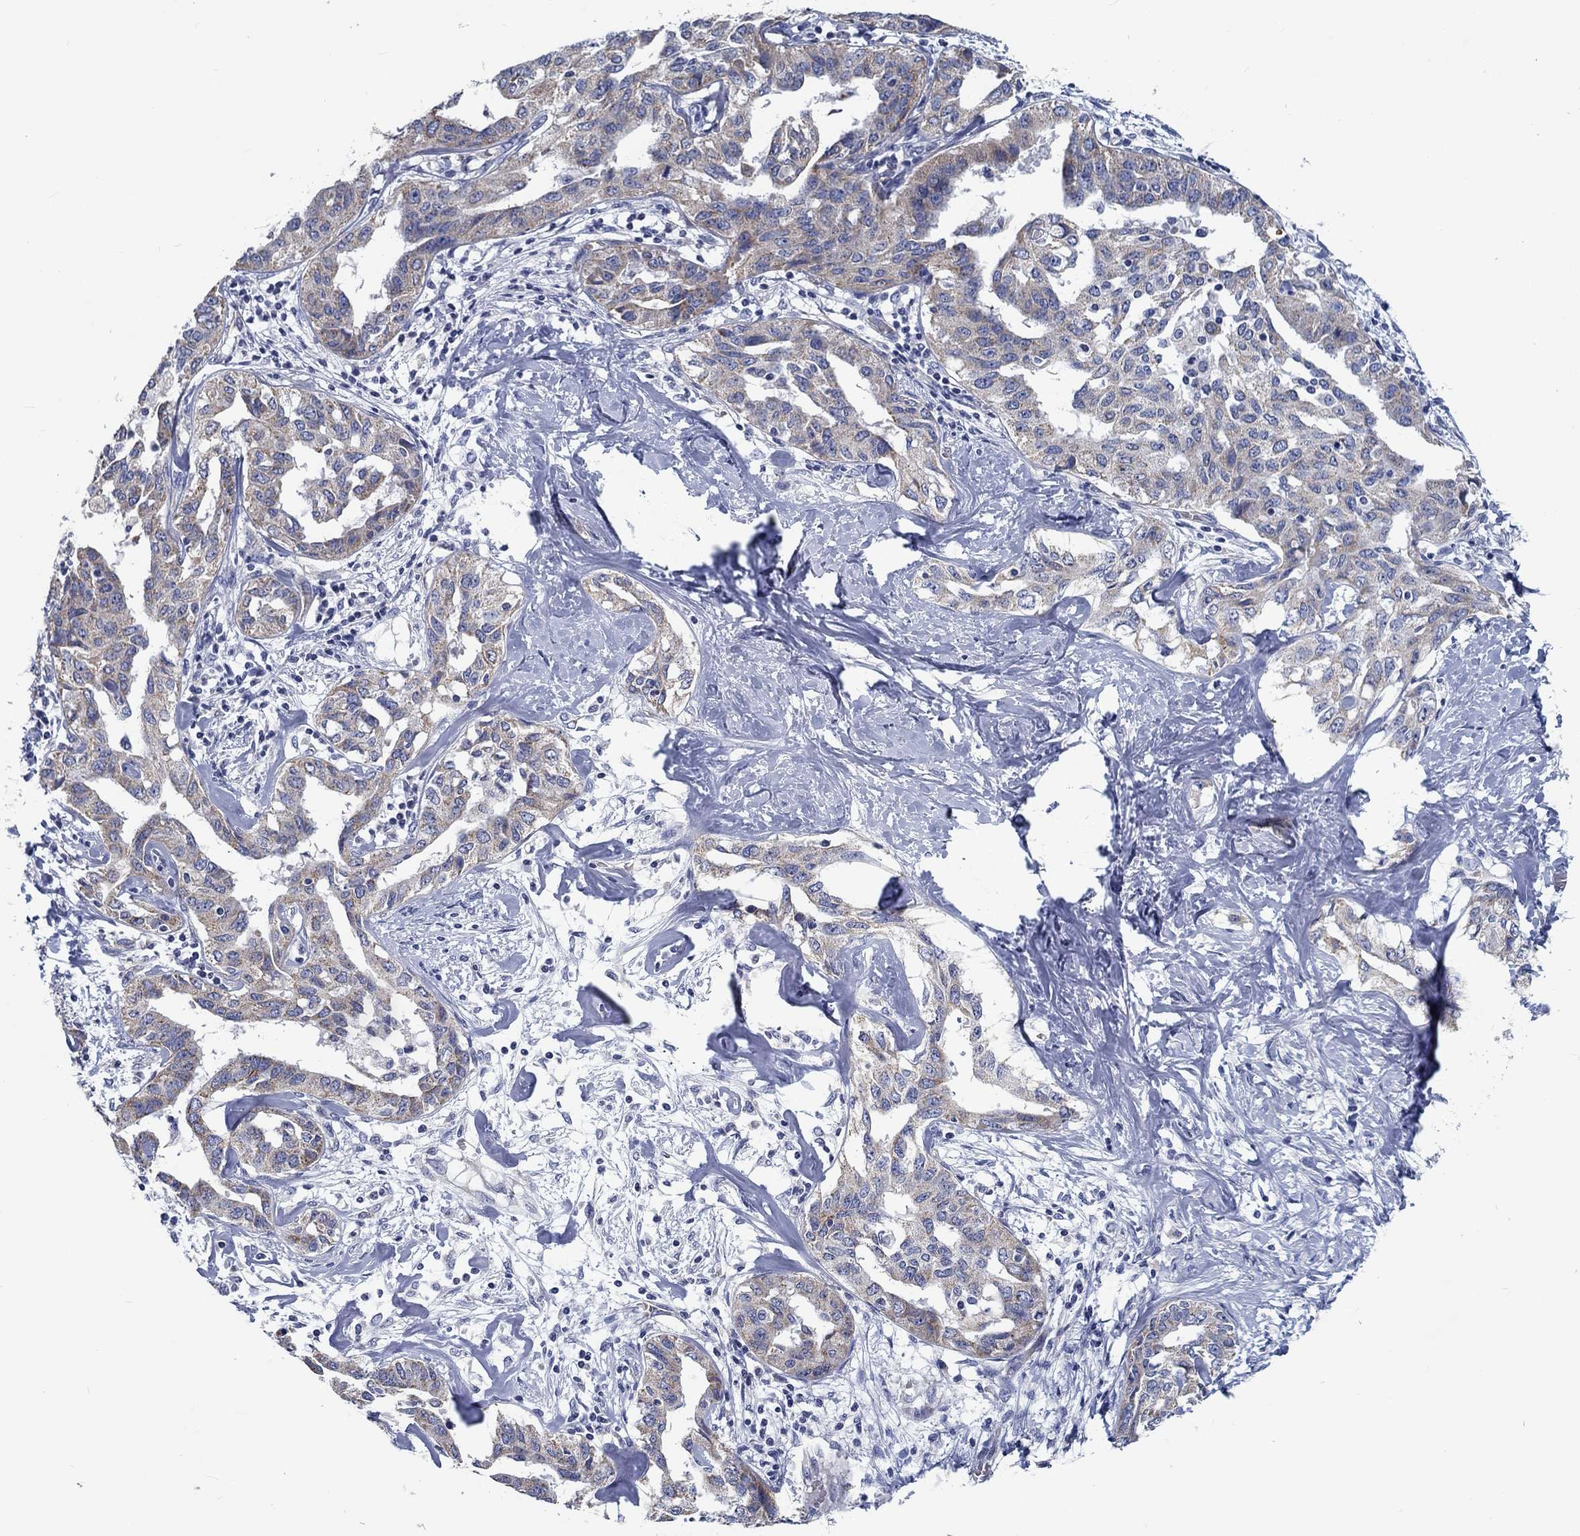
{"staining": {"intensity": "weak", "quantity": "25%-75%", "location": "cytoplasmic/membranous"}, "tissue": "liver cancer", "cell_type": "Tumor cells", "image_type": "cancer", "snomed": [{"axis": "morphology", "description": "Cholangiocarcinoma"}, {"axis": "topography", "description": "Liver"}], "caption": "Brown immunohistochemical staining in human liver cancer reveals weak cytoplasmic/membranous expression in approximately 25%-75% of tumor cells. (DAB (3,3'-diaminobenzidine) = brown stain, brightfield microscopy at high magnification).", "gene": "MYBPC1", "patient": {"sex": "male", "age": 59}}